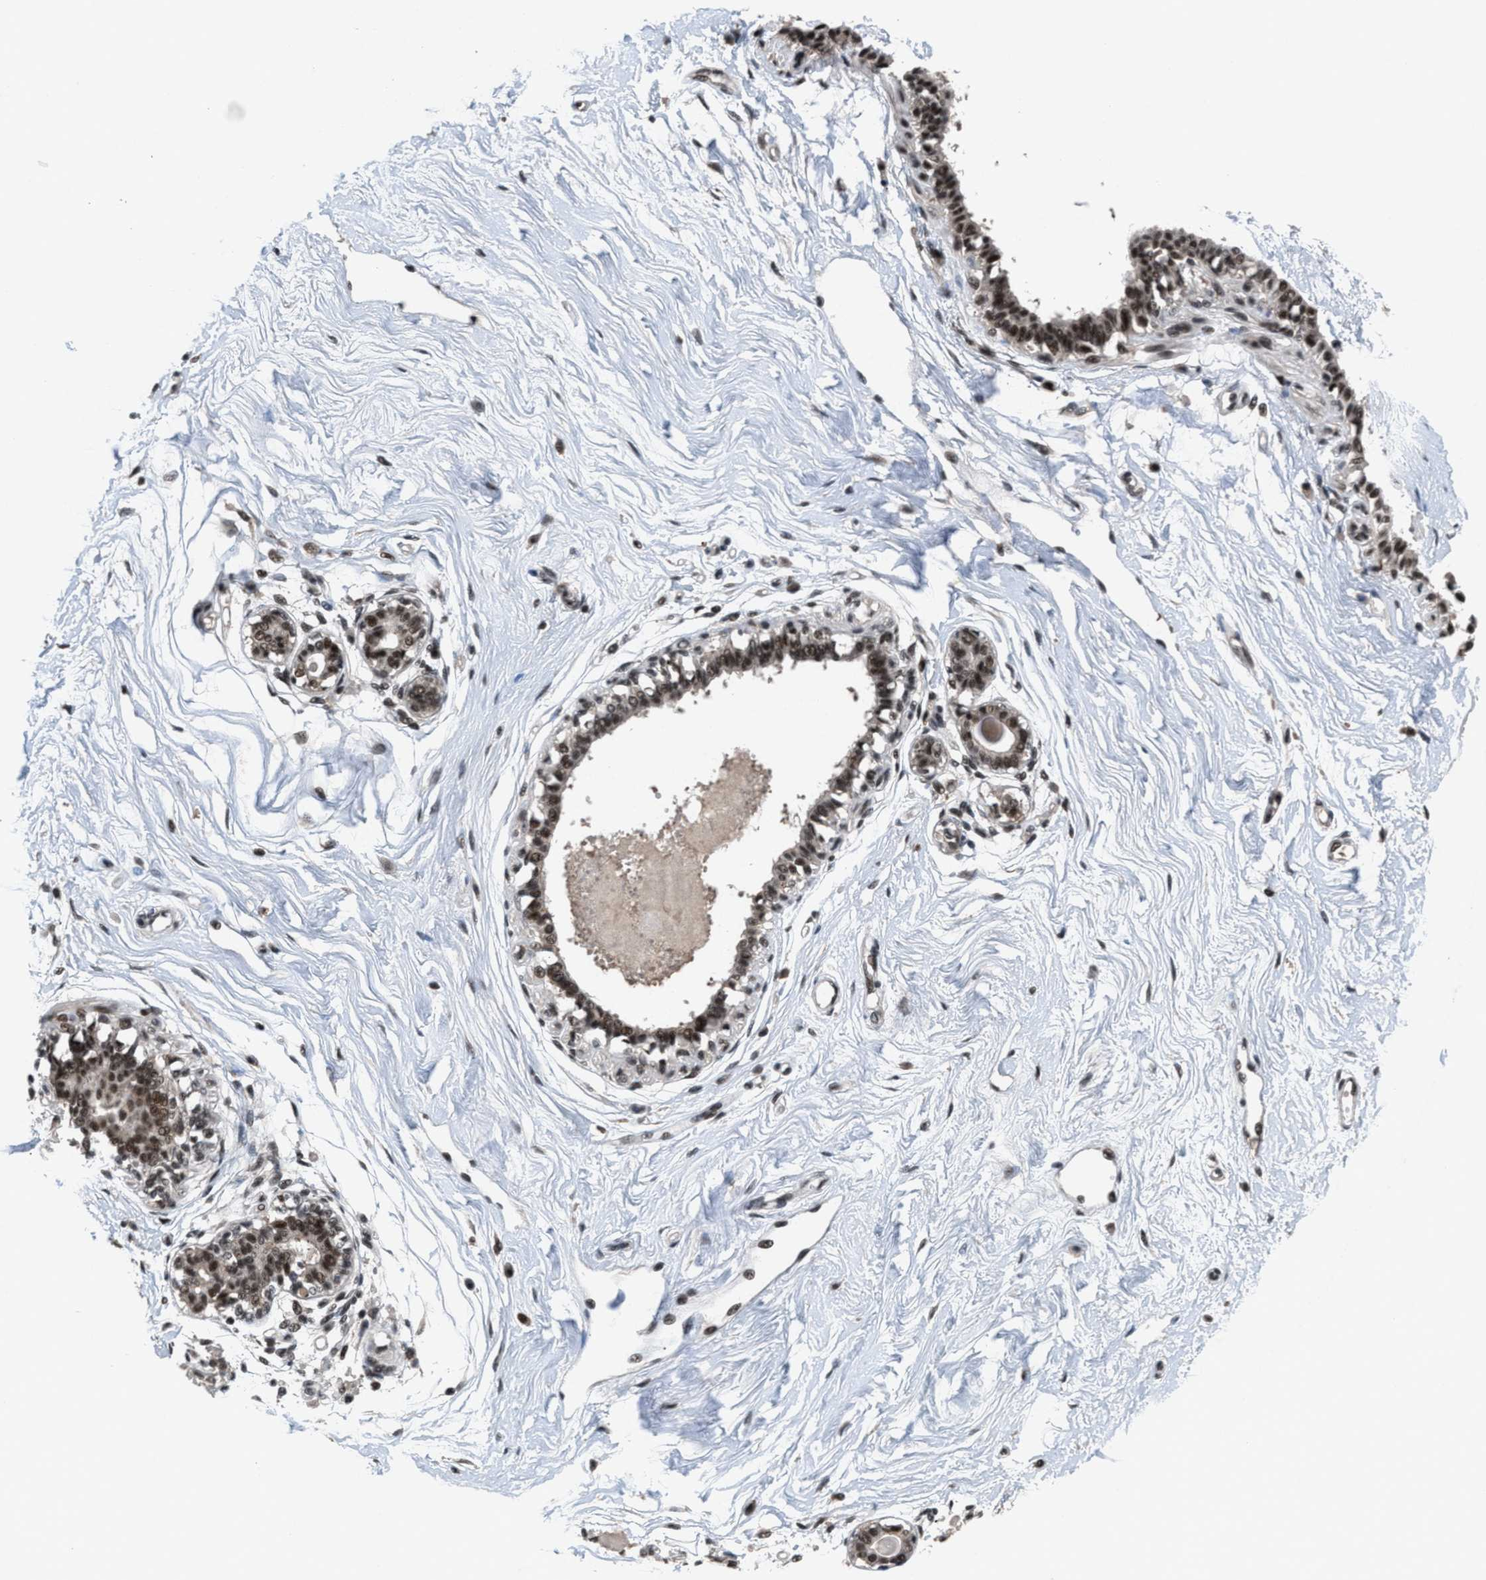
{"staining": {"intensity": "moderate", "quantity": ">75%", "location": "cytoplasmic/membranous,nuclear"}, "tissue": "breast", "cell_type": "Glandular cells", "image_type": "normal", "snomed": [{"axis": "morphology", "description": "Normal tissue, NOS"}, {"axis": "topography", "description": "Breast"}], "caption": "Moderate cytoplasmic/membranous,nuclear protein staining is seen in about >75% of glandular cells in breast. Nuclei are stained in blue.", "gene": "PRPF4", "patient": {"sex": "female", "age": 45}}